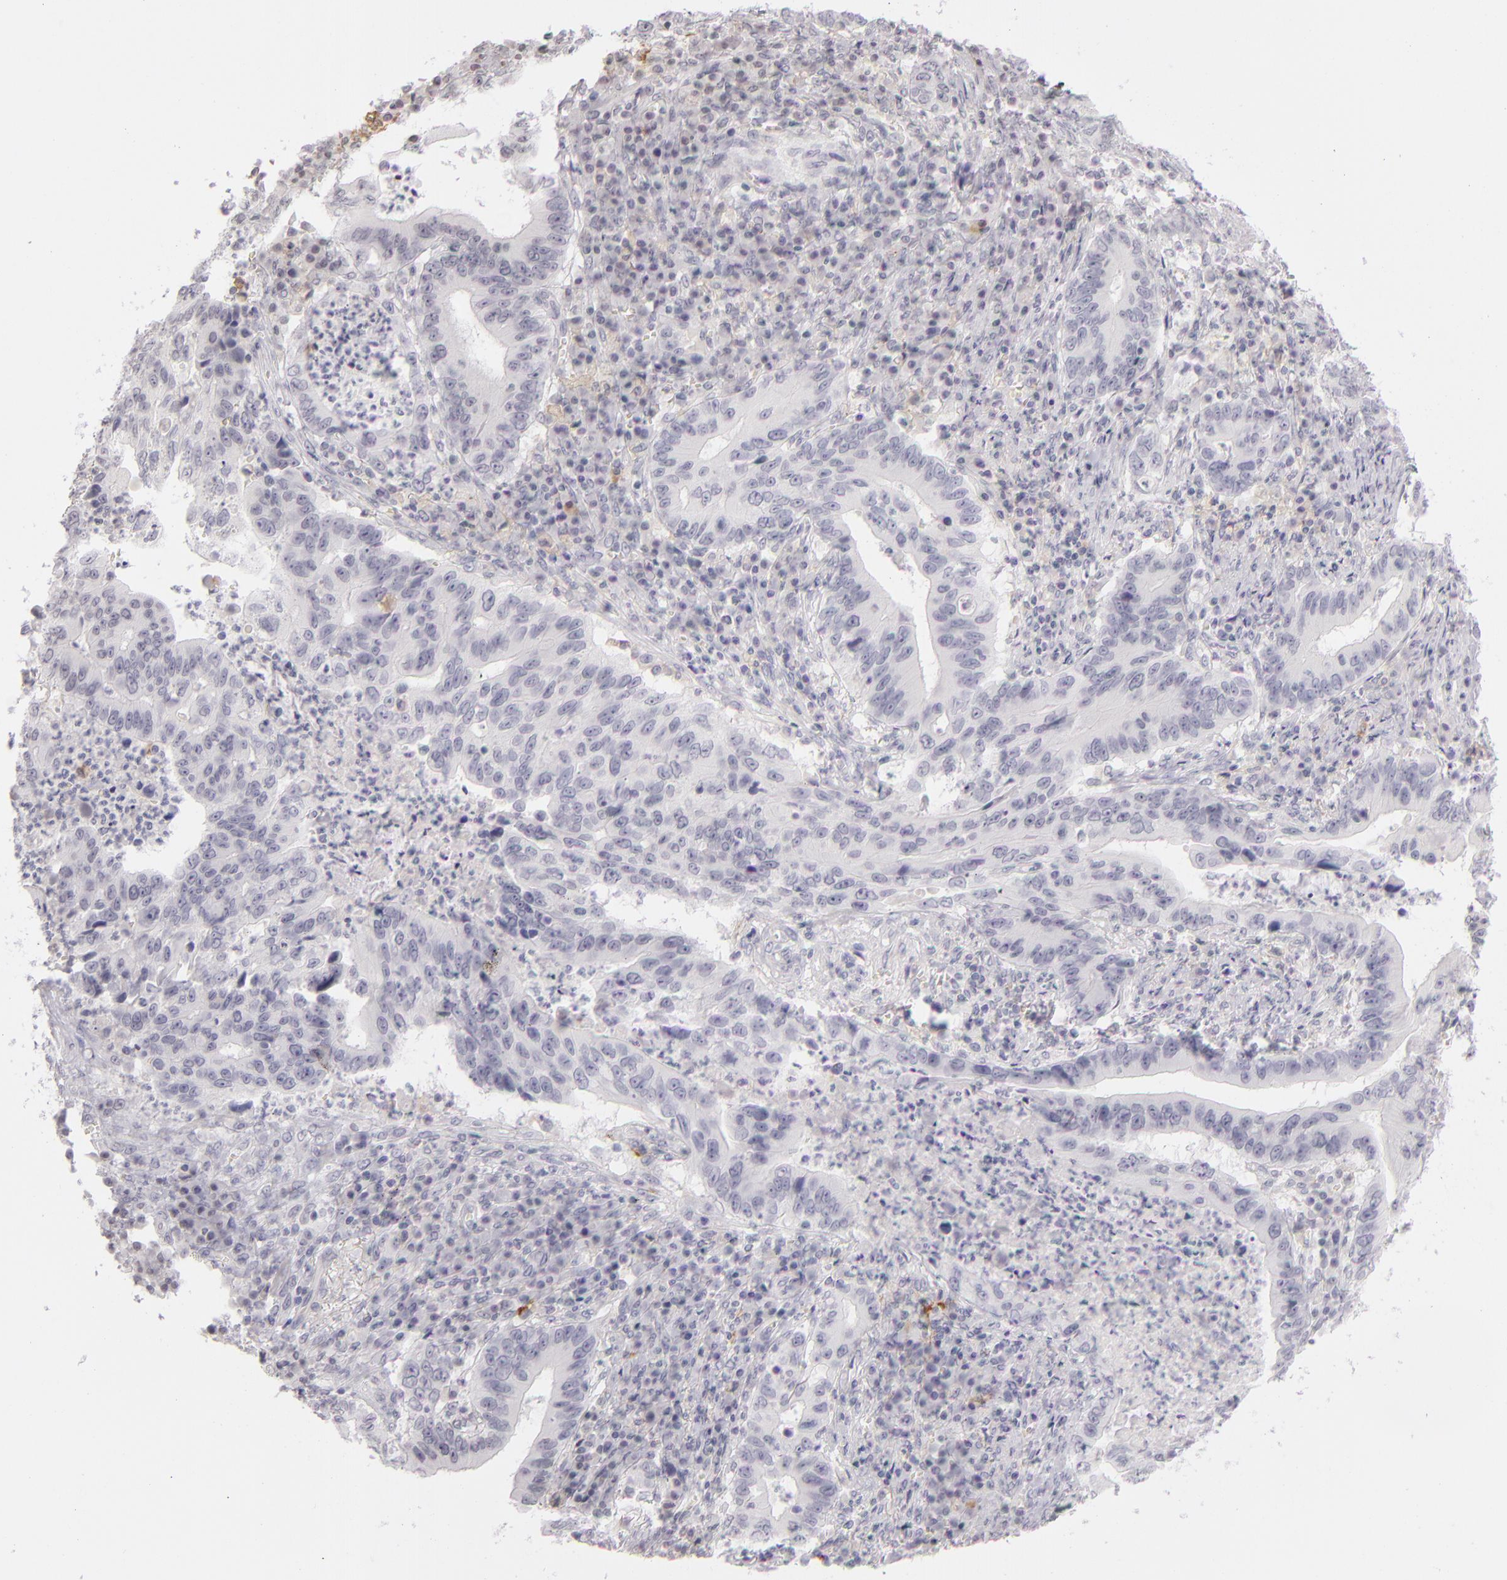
{"staining": {"intensity": "negative", "quantity": "none", "location": "none"}, "tissue": "stomach cancer", "cell_type": "Tumor cells", "image_type": "cancer", "snomed": [{"axis": "morphology", "description": "Adenocarcinoma, NOS"}, {"axis": "topography", "description": "Stomach, upper"}], "caption": "High magnification brightfield microscopy of stomach adenocarcinoma stained with DAB (3,3'-diaminobenzidine) (brown) and counterstained with hematoxylin (blue): tumor cells show no significant positivity.", "gene": "CD40", "patient": {"sex": "male", "age": 63}}